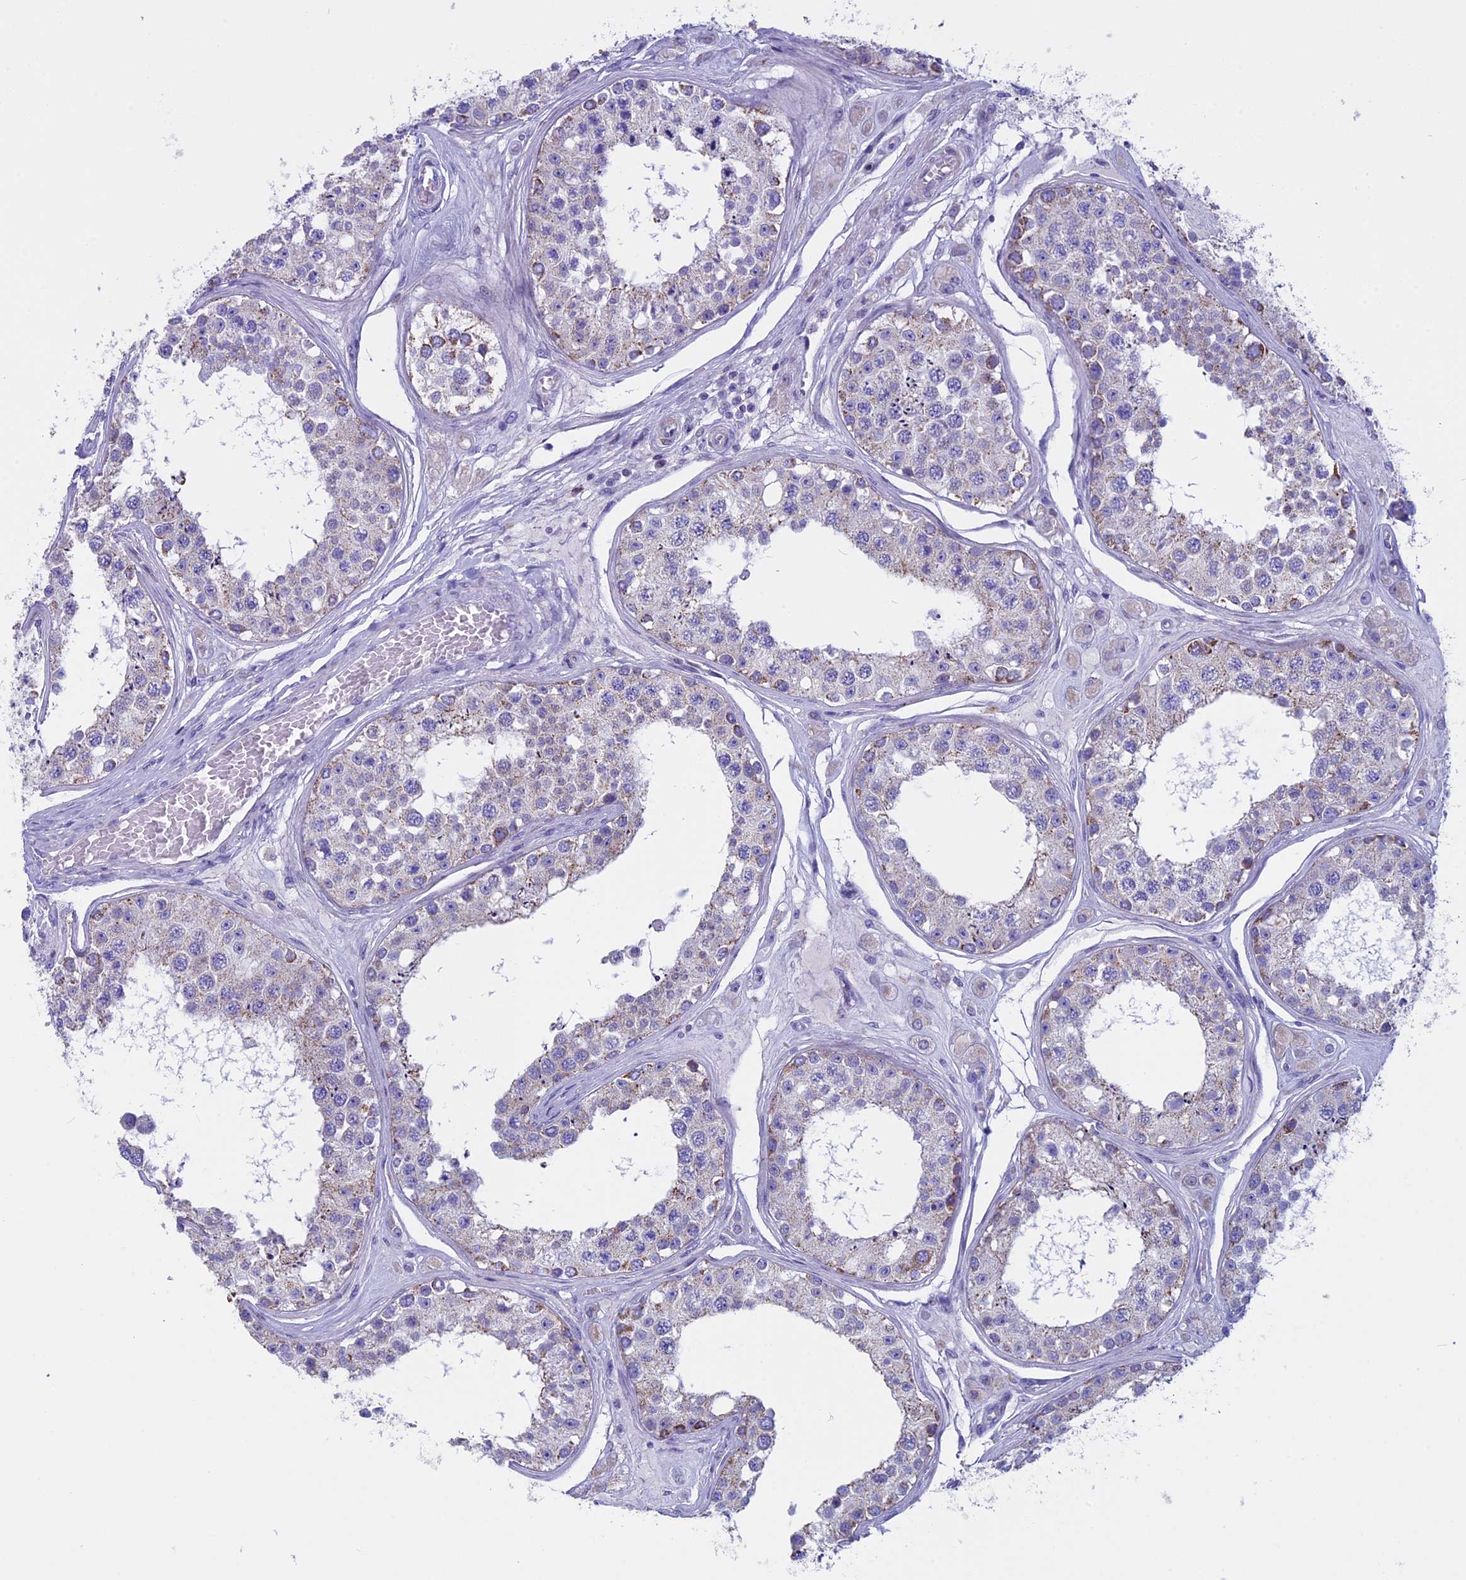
{"staining": {"intensity": "moderate", "quantity": "<25%", "location": "cytoplasmic/membranous"}, "tissue": "testis", "cell_type": "Cells in seminiferous ducts", "image_type": "normal", "snomed": [{"axis": "morphology", "description": "Normal tissue, NOS"}, {"axis": "topography", "description": "Testis"}], "caption": "About <25% of cells in seminiferous ducts in normal testis reveal moderate cytoplasmic/membranous protein staining as visualized by brown immunohistochemical staining.", "gene": "ZNF563", "patient": {"sex": "male", "age": 25}}